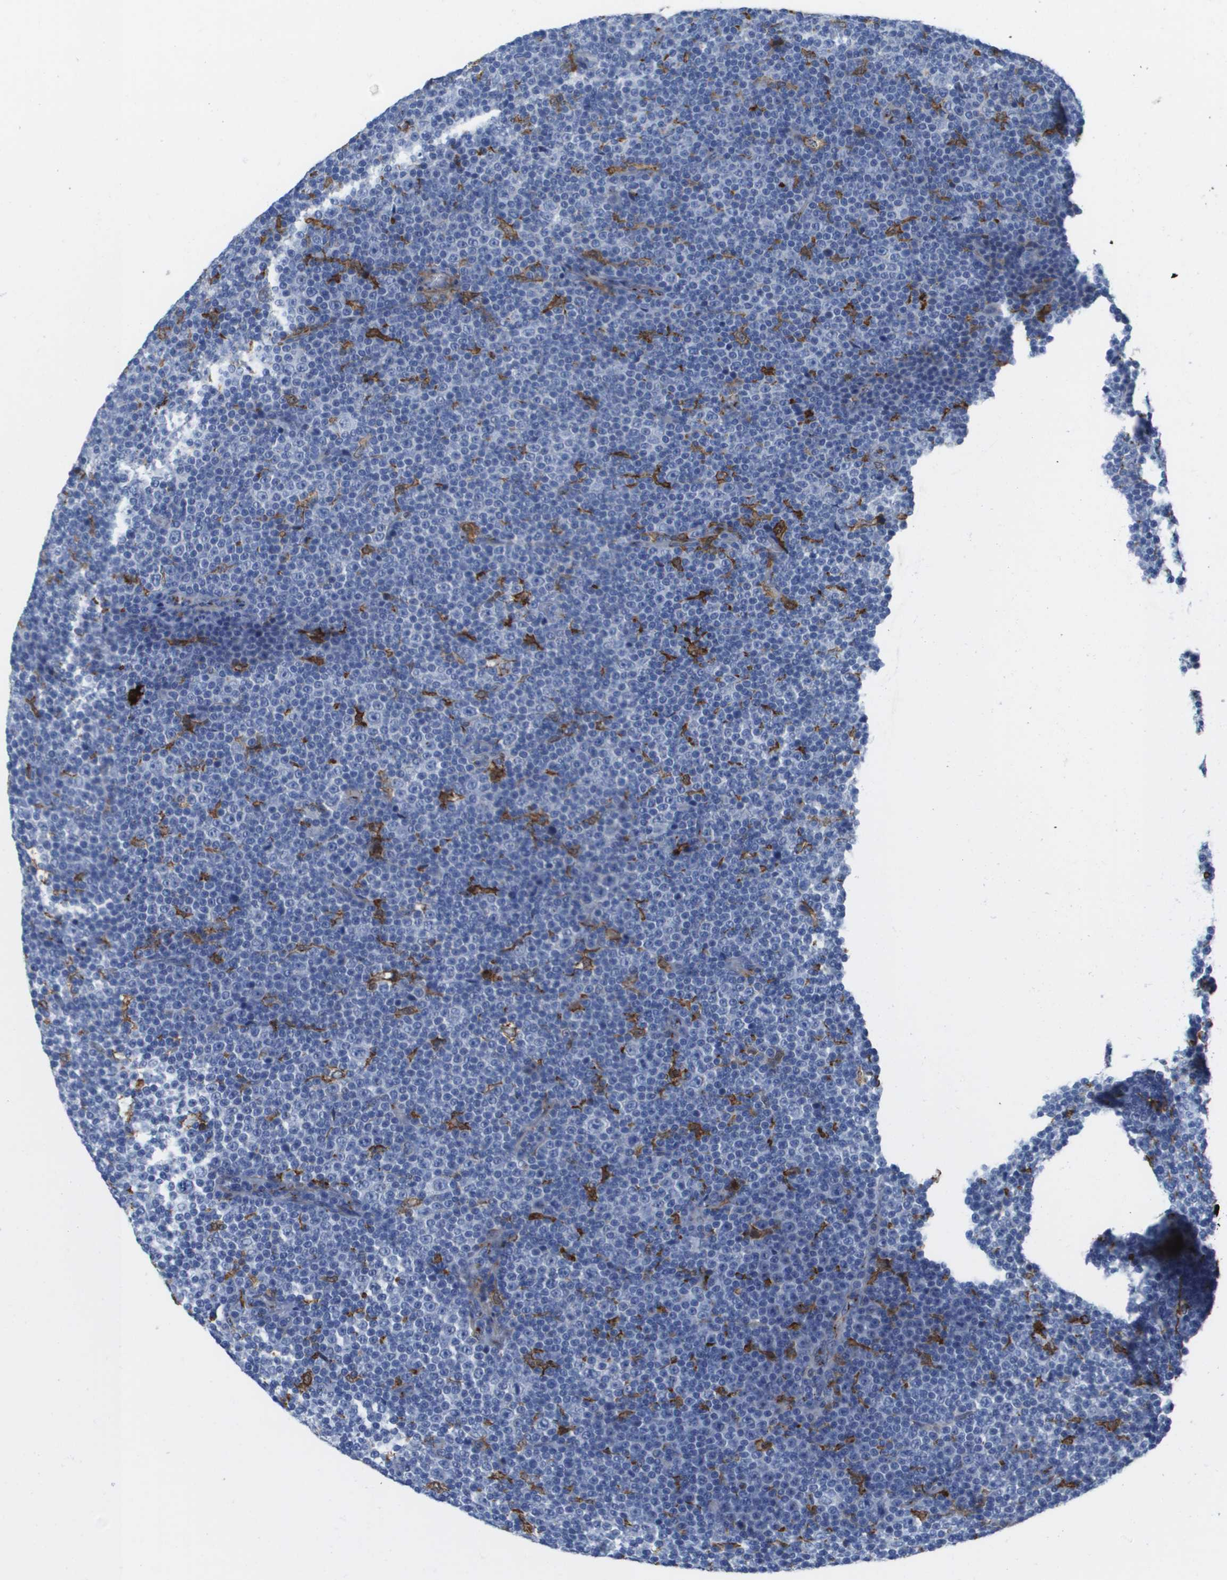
{"staining": {"intensity": "negative", "quantity": "none", "location": "none"}, "tissue": "lymphoma", "cell_type": "Tumor cells", "image_type": "cancer", "snomed": [{"axis": "morphology", "description": "Malignant lymphoma, non-Hodgkin's type, Low grade"}, {"axis": "topography", "description": "Lymph node"}], "caption": "This is an IHC histopathology image of malignant lymphoma, non-Hodgkin's type (low-grade). There is no positivity in tumor cells.", "gene": "SLC37A2", "patient": {"sex": "female", "age": 67}}